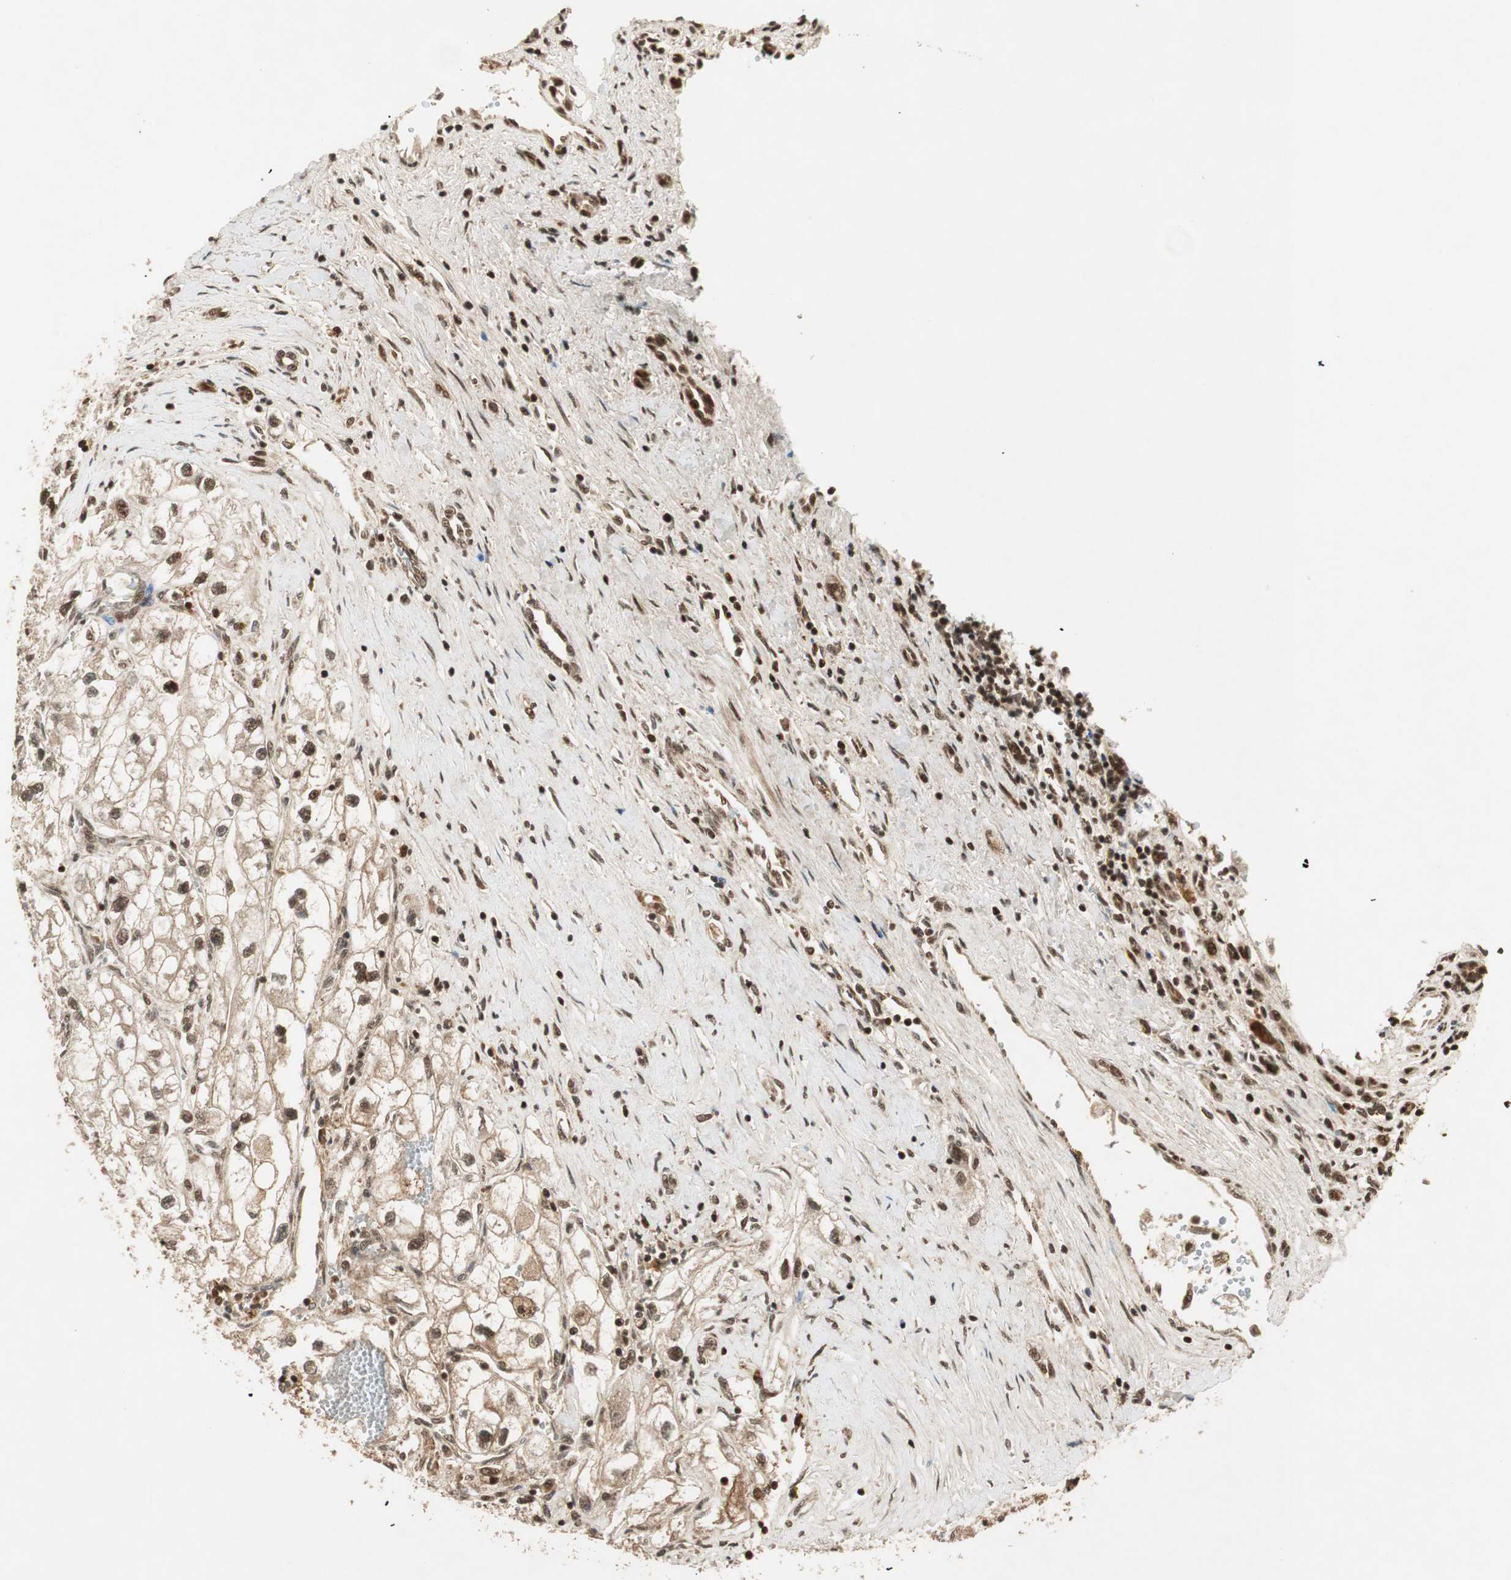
{"staining": {"intensity": "moderate", "quantity": ">75%", "location": "cytoplasmic/membranous,nuclear"}, "tissue": "renal cancer", "cell_type": "Tumor cells", "image_type": "cancer", "snomed": [{"axis": "morphology", "description": "Adenocarcinoma, NOS"}, {"axis": "topography", "description": "Kidney"}], "caption": "Immunohistochemistry image of neoplastic tissue: human adenocarcinoma (renal) stained using immunohistochemistry reveals medium levels of moderate protein expression localized specifically in the cytoplasmic/membranous and nuclear of tumor cells, appearing as a cytoplasmic/membranous and nuclear brown color.", "gene": "RPA3", "patient": {"sex": "female", "age": 70}}